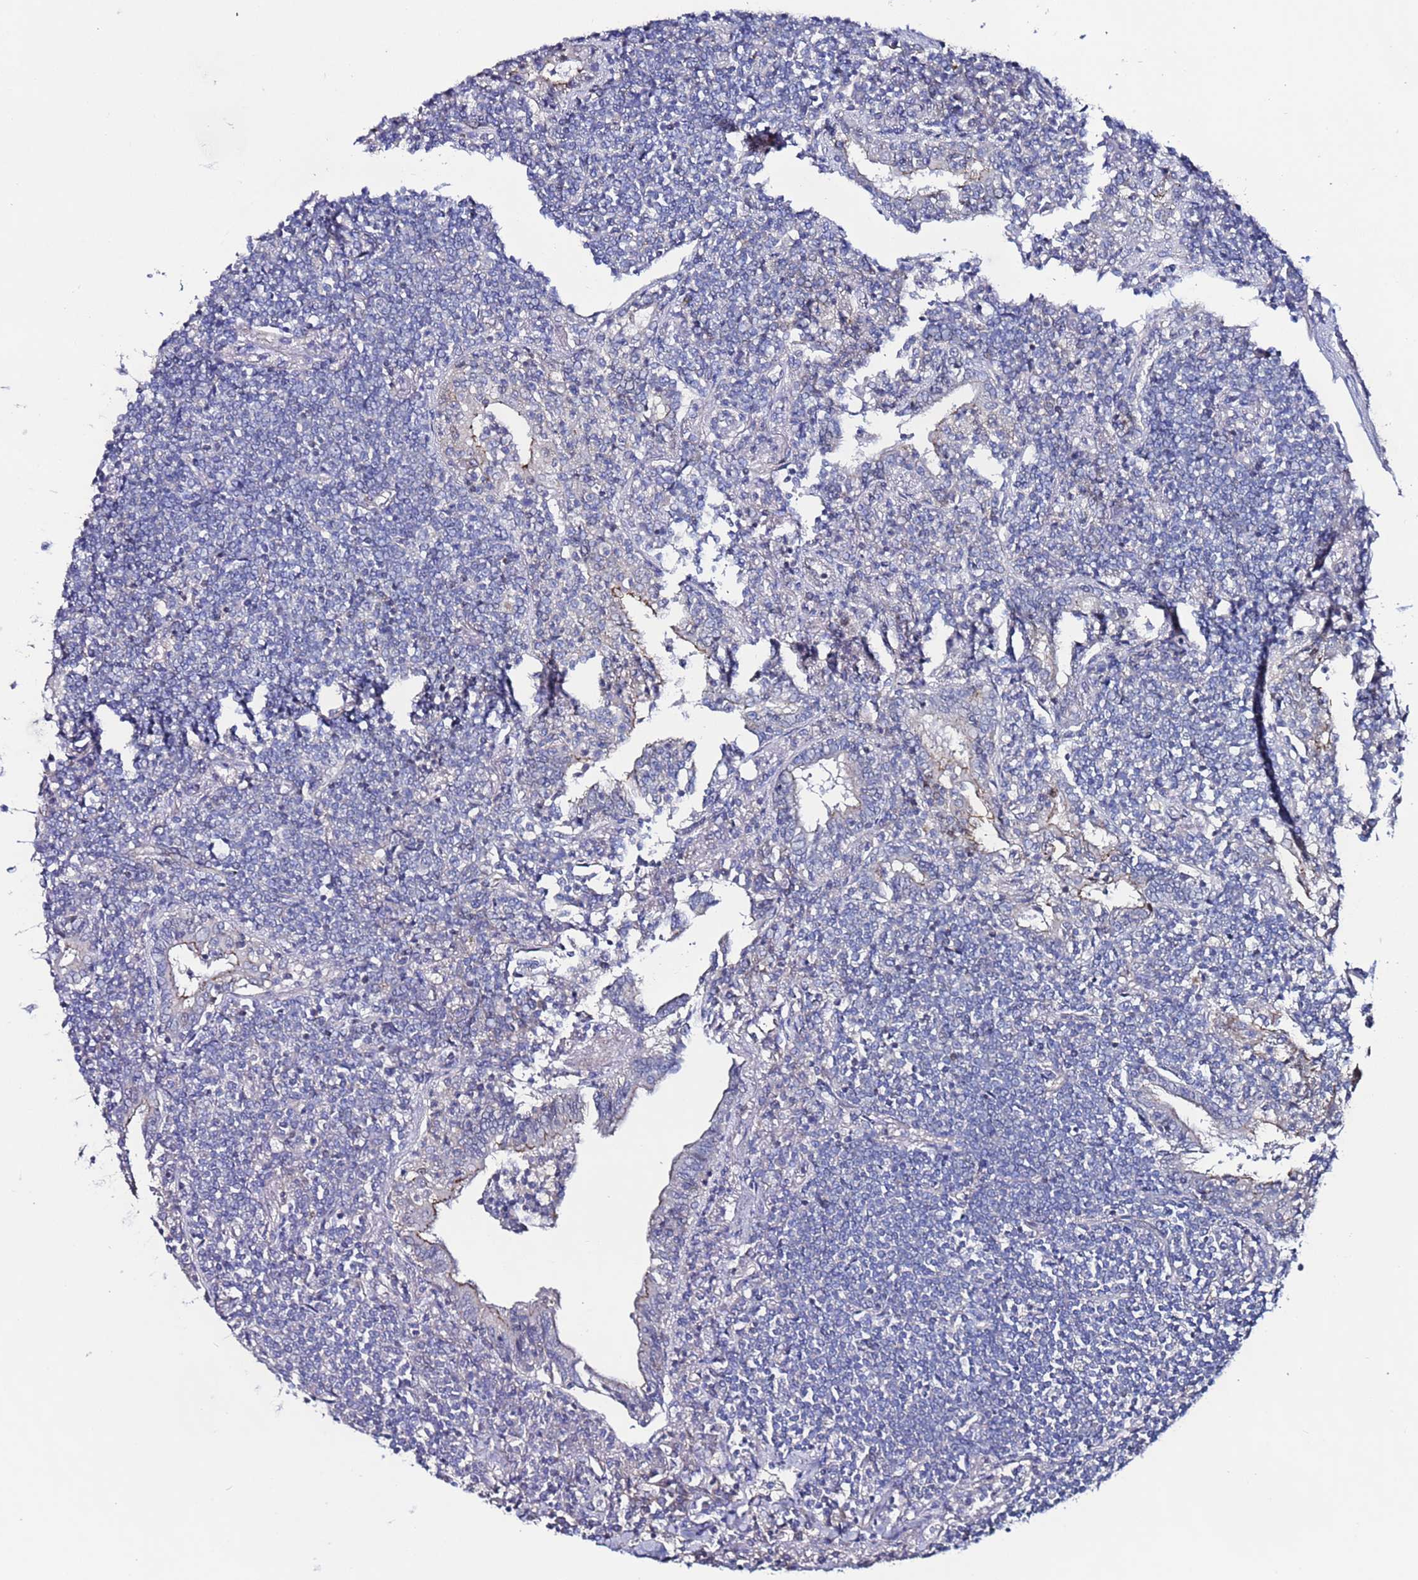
{"staining": {"intensity": "negative", "quantity": "none", "location": "none"}, "tissue": "lymphoma", "cell_type": "Tumor cells", "image_type": "cancer", "snomed": [{"axis": "morphology", "description": "Malignant lymphoma, non-Hodgkin's type, Low grade"}, {"axis": "topography", "description": "Lung"}], "caption": "Tumor cells are negative for protein expression in human low-grade malignant lymphoma, non-Hodgkin's type.", "gene": "TENM3", "patient": {"sex": "female", "age": 71}}